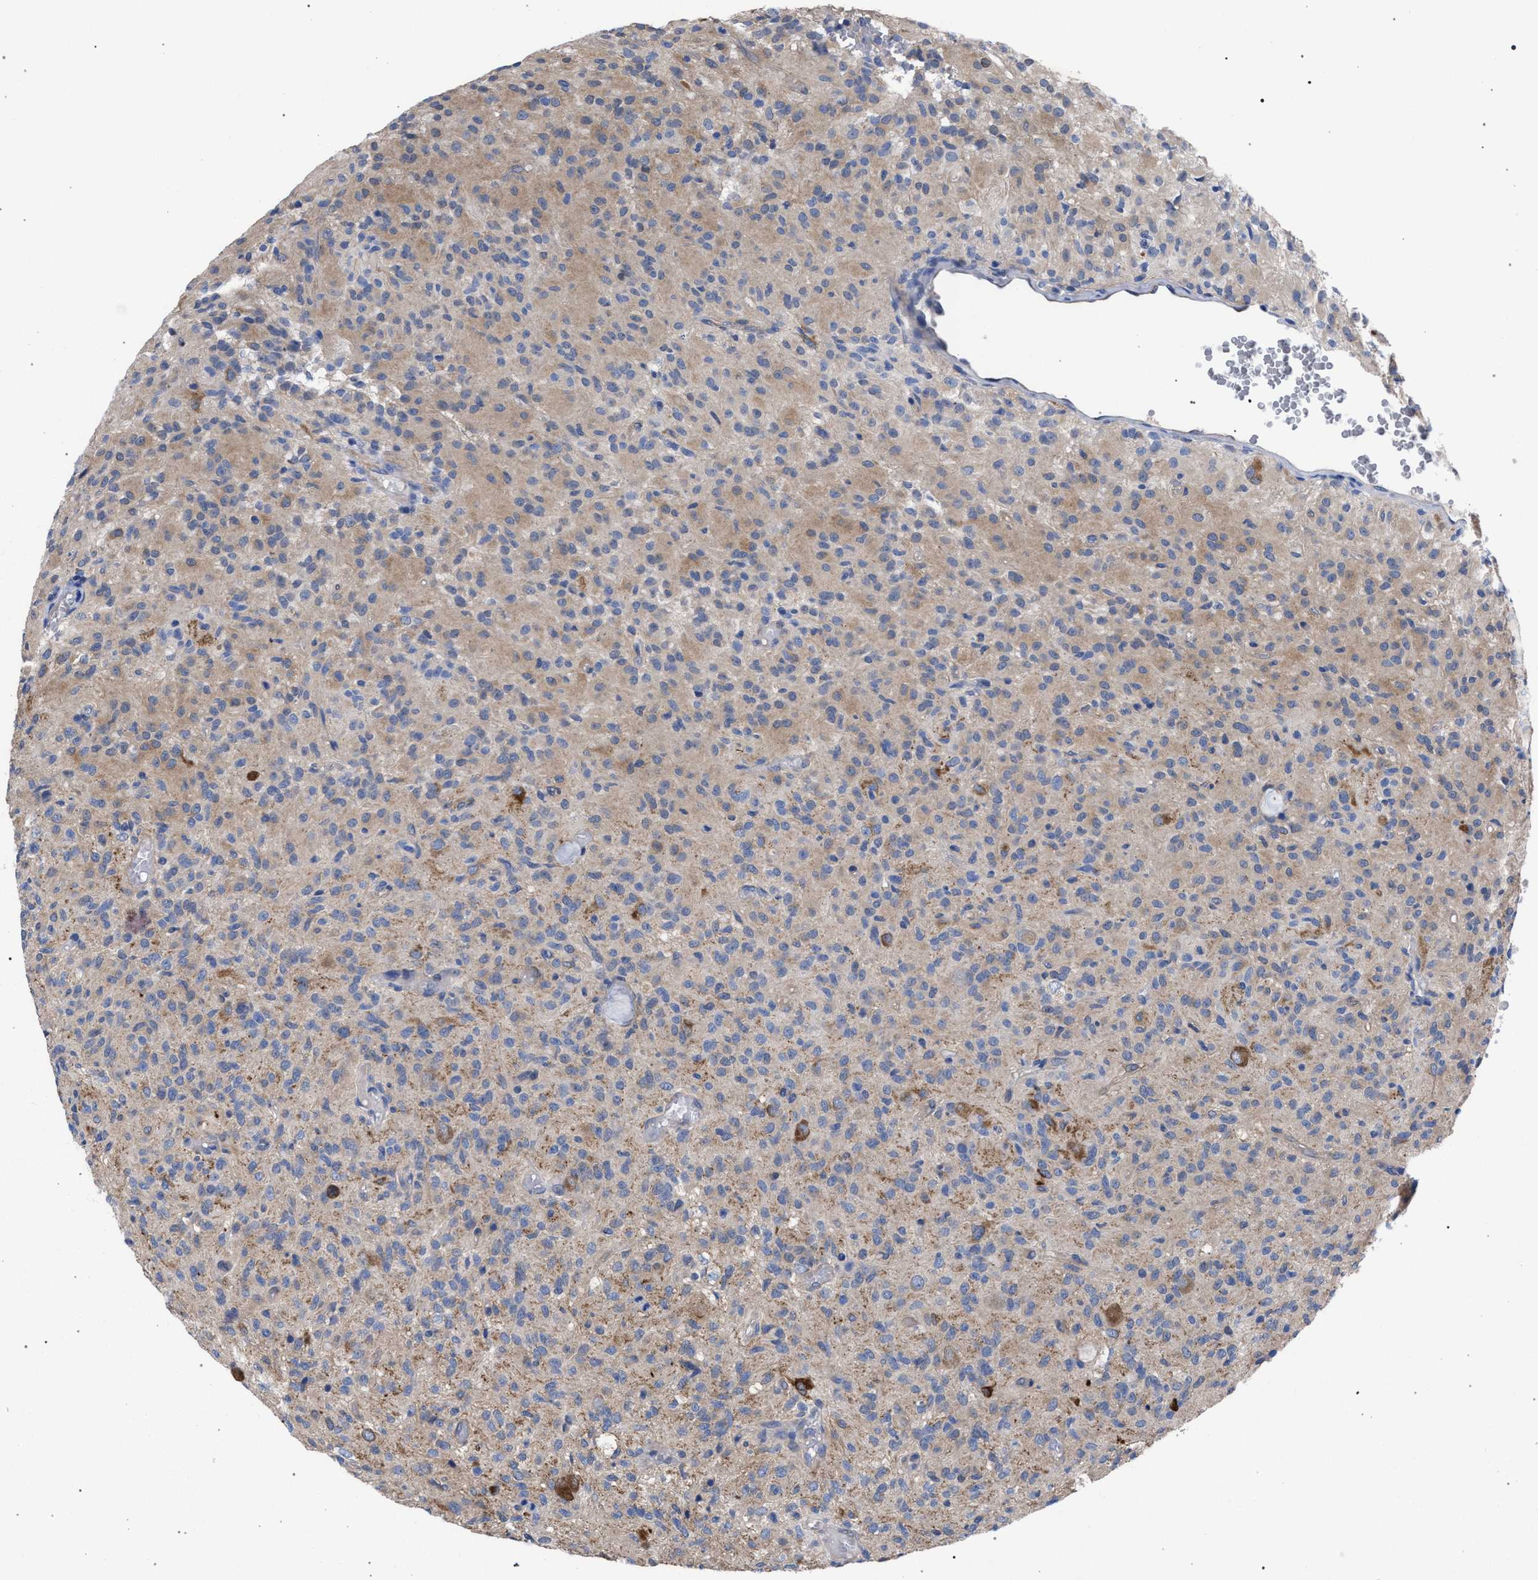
{"staining": {"intensity": "weak", "quantity": "25%-75%", "location": "cytoplasmic/membranous"}, "tissue": "glioma", "cell_type": "Tumor cells", "image_type": "cancer", "snomed": [{"axis": "morphology", "description": "Glioma, malignant, High grade"}, {"axis": "topography", "description": "Brain"}], "caption": "A brown stain shows weak cytoplasmic/membranous positivity of a protein in high-grade glioma (malignant) tumor cells.", "gene": "GMPR", "patient": {"sex": "female", "age": 59}}